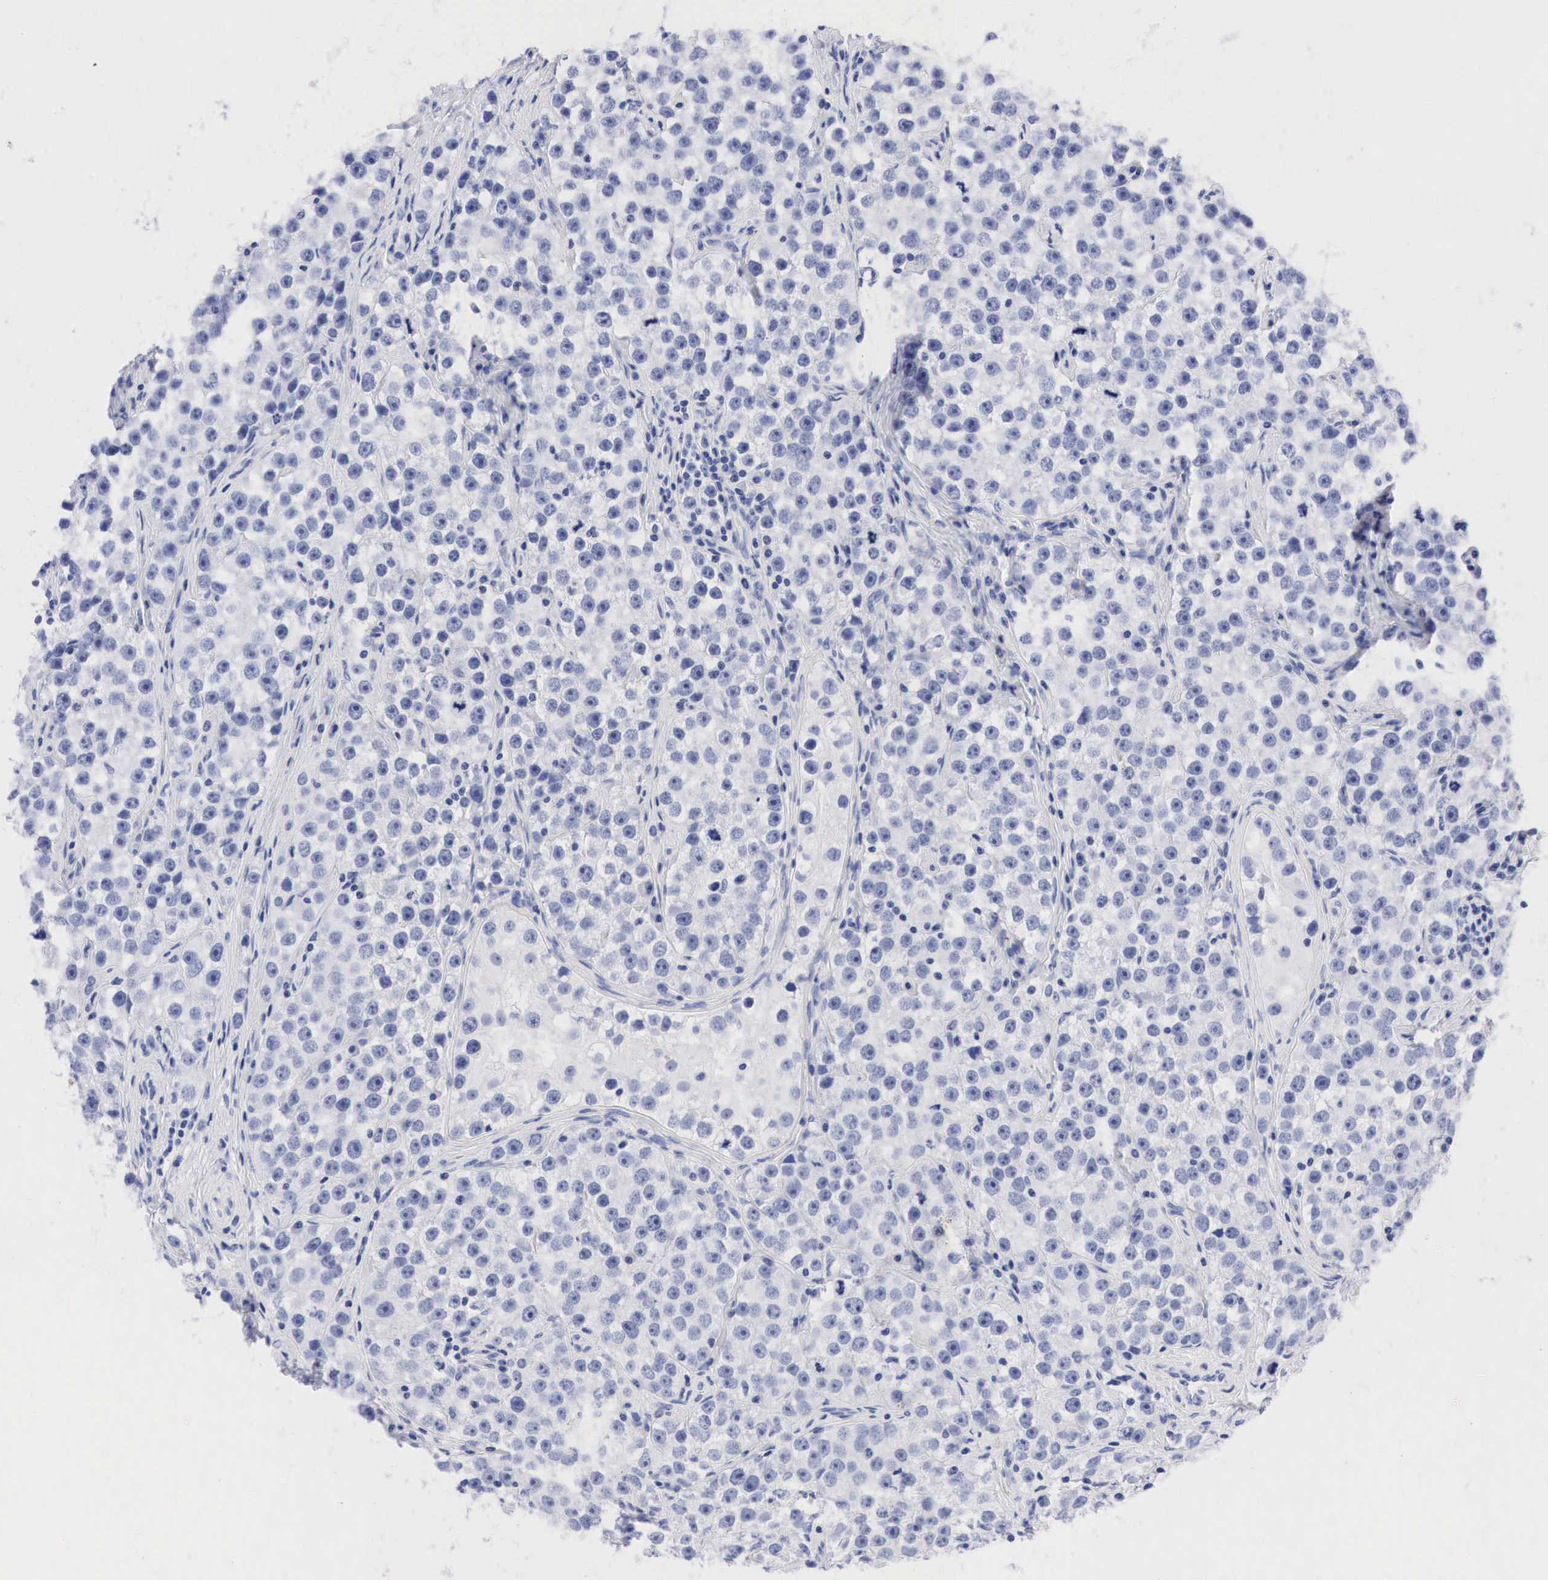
{"staining": {"intensity": "negative", "quantity": "none", "location": "none"}, "tissue": "testis cancer", "cell_type": "Tumor cells", "image_type": "cancer", "snomed": [{"axis": "morphology", "description": "Seminoma, NOS"}, {"axis": "topography", "description": "Testis"}], "caption": "A micrograph of human testis cancer is negative for staining in tumor cells.", "gene": "NKX2-1", "patient": {"sex": "male", "age": 32}}